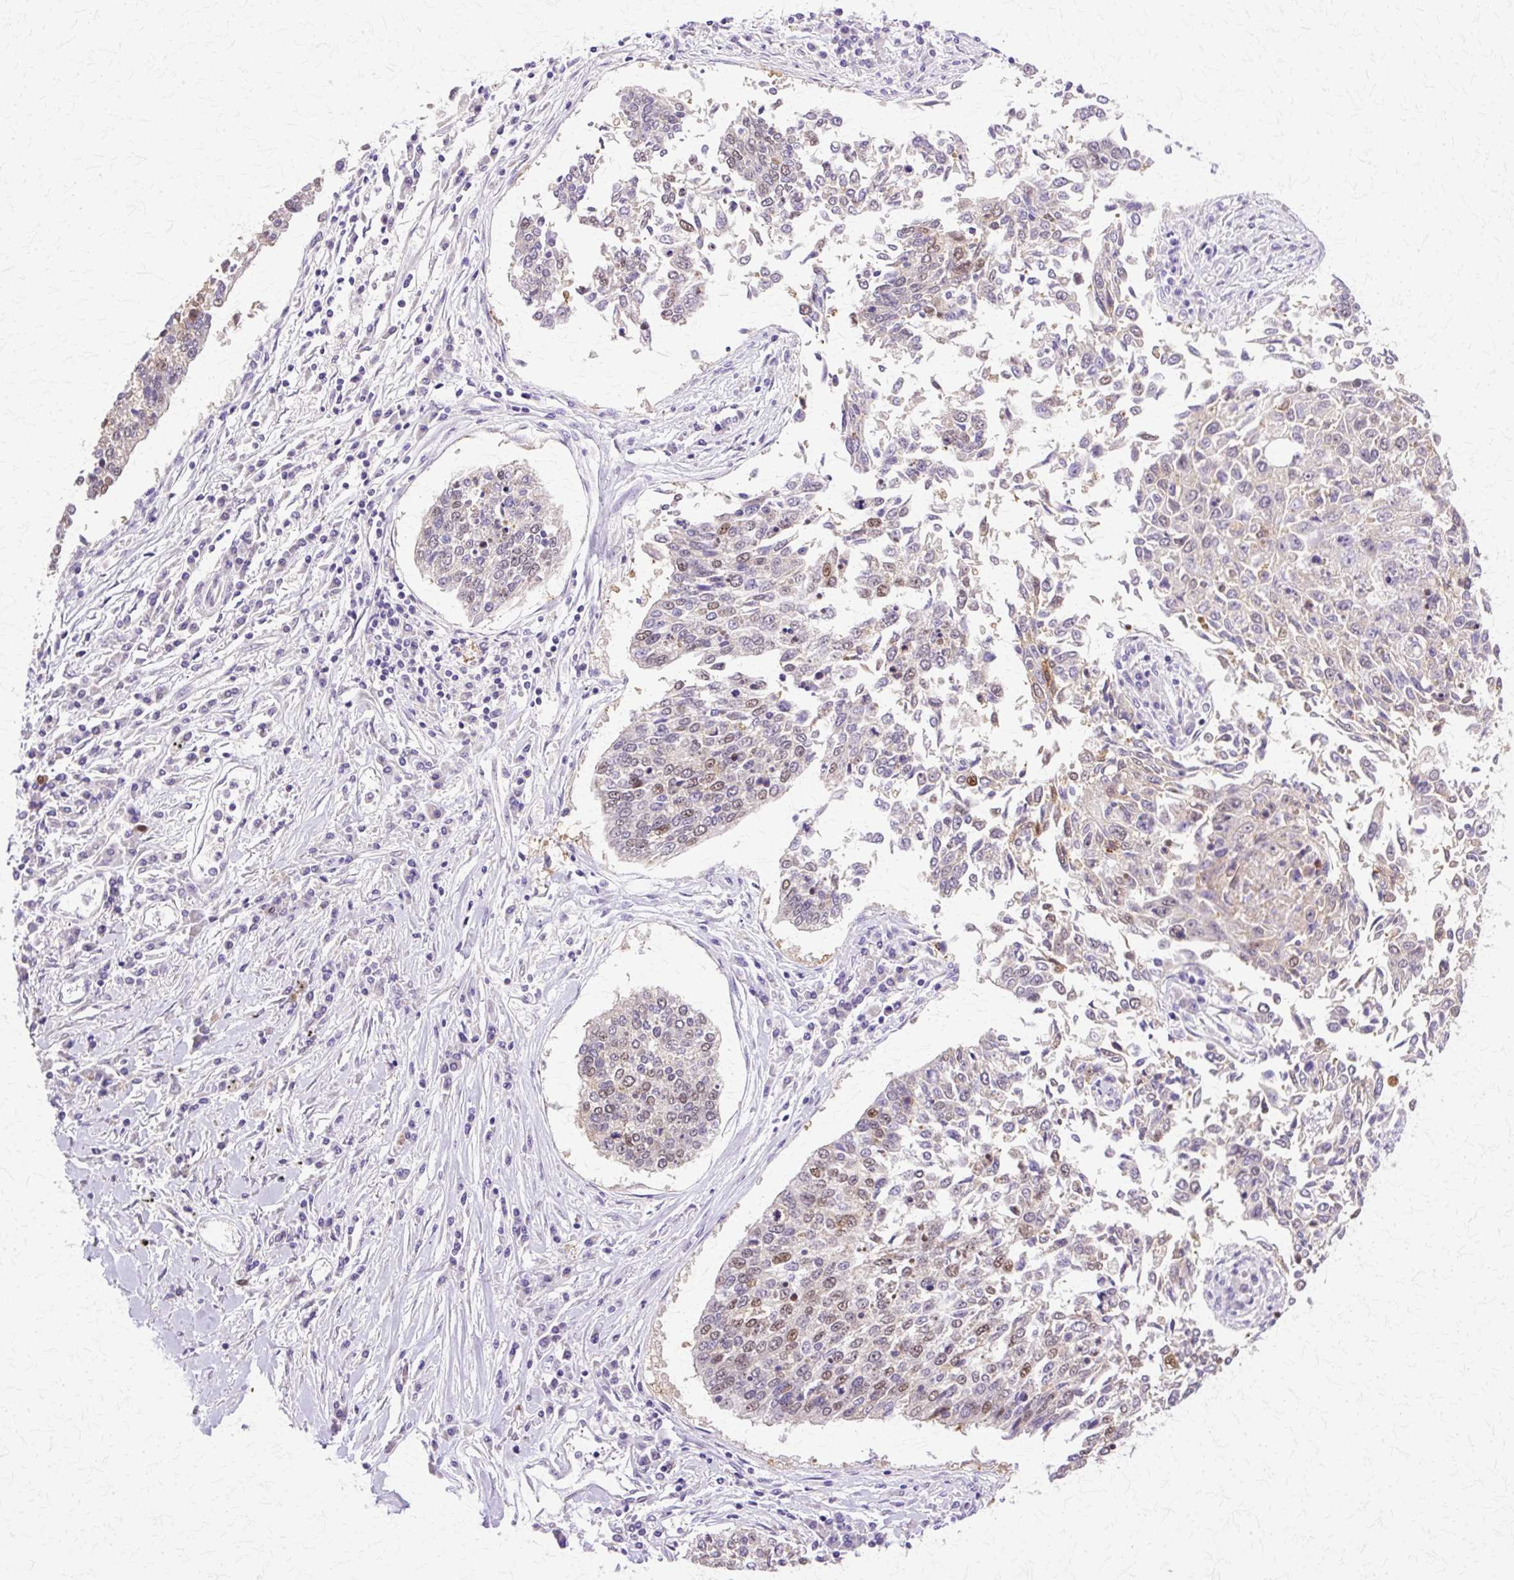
{"staining": {"intensity": "moderate", "quantity": "<25%", "location": "nuclear"}, "tissue": "lung cancer", "cell_type": "Tumor cells", "image_type": "cancer", "snomed": [{"axis": "morphology", "description": "Normal tissue, NOS"}, {"axis": "morphology", "description": "Squamous cell carcinoma, NOS"}, {"axis": "topography", "description": "Cartilage tissue"}, {"axis": "topography", "description": "Bronchus"}, {"axis": "topography", "description": "Lung"}, {"axis": "topography", "description": "Peripheral nerve tissue"}], "caption": "The photomicrograph demonstrates staining of lung cancer (squamous cell carcinoma), revealing moderate nuclear protein positivity (brown color) within tumor cells.", "gene": "HSPA8", "patient": {"sex": "female", "age": 49}}